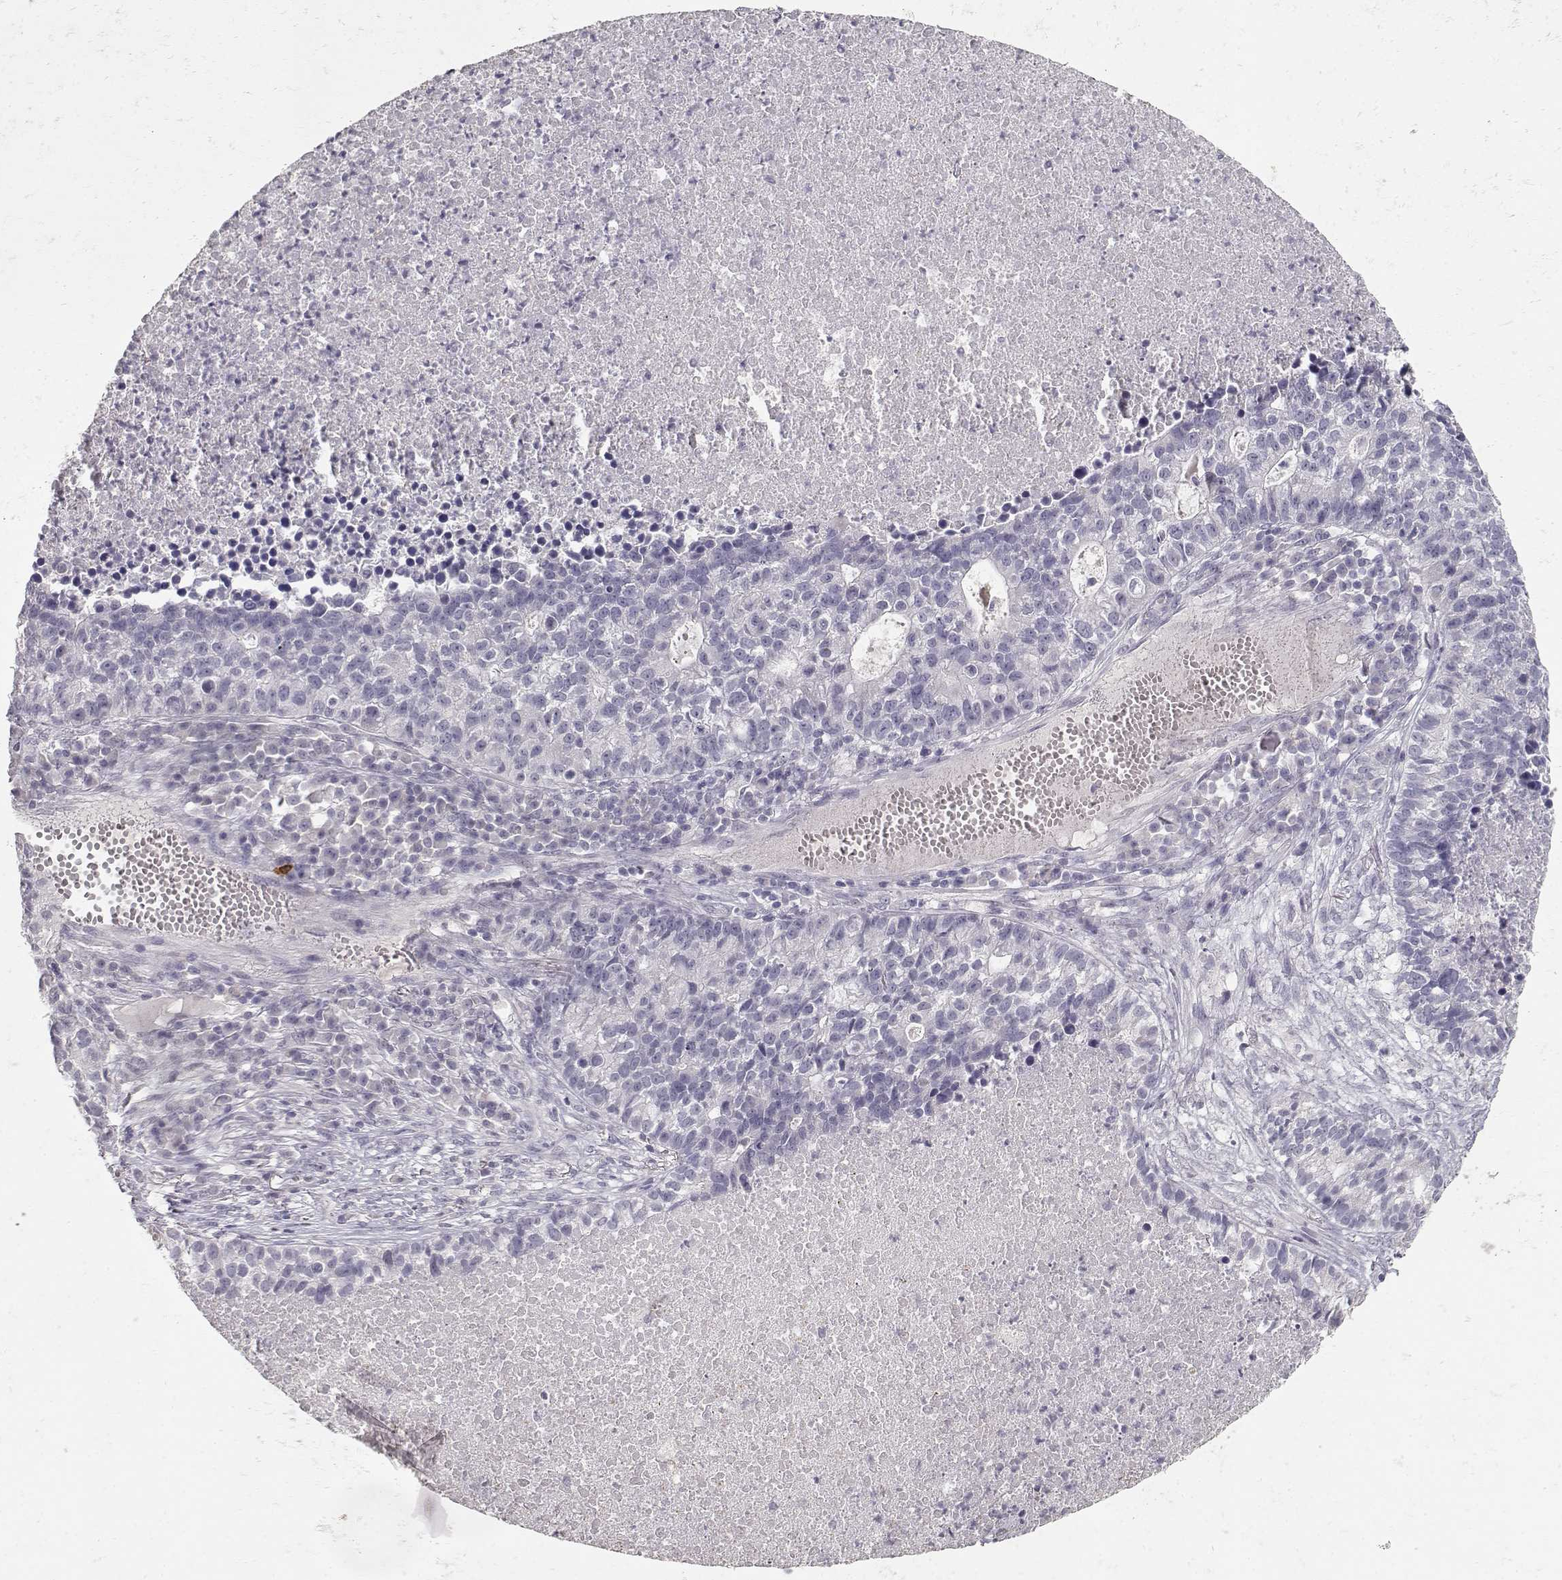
{"staining": {"intensity": "negative", "quantity": "none", "location": "none"}, "tissue": "lung cancer", "cell_type": "Tumor cells", "image_type": "cancer", "snomed": [{"axis": "morphology", "description": "Adenocarcinoma, NOS"}, {"axis": "topography", "description": "Lung"}], "caption": "This is a image of immunohistochemistry (IHC) staining of lung adenocarcinoma, which shows no staining in tumor cells.", "gene": "TPH2", "patient": {"sex": "male", "age": 57}}